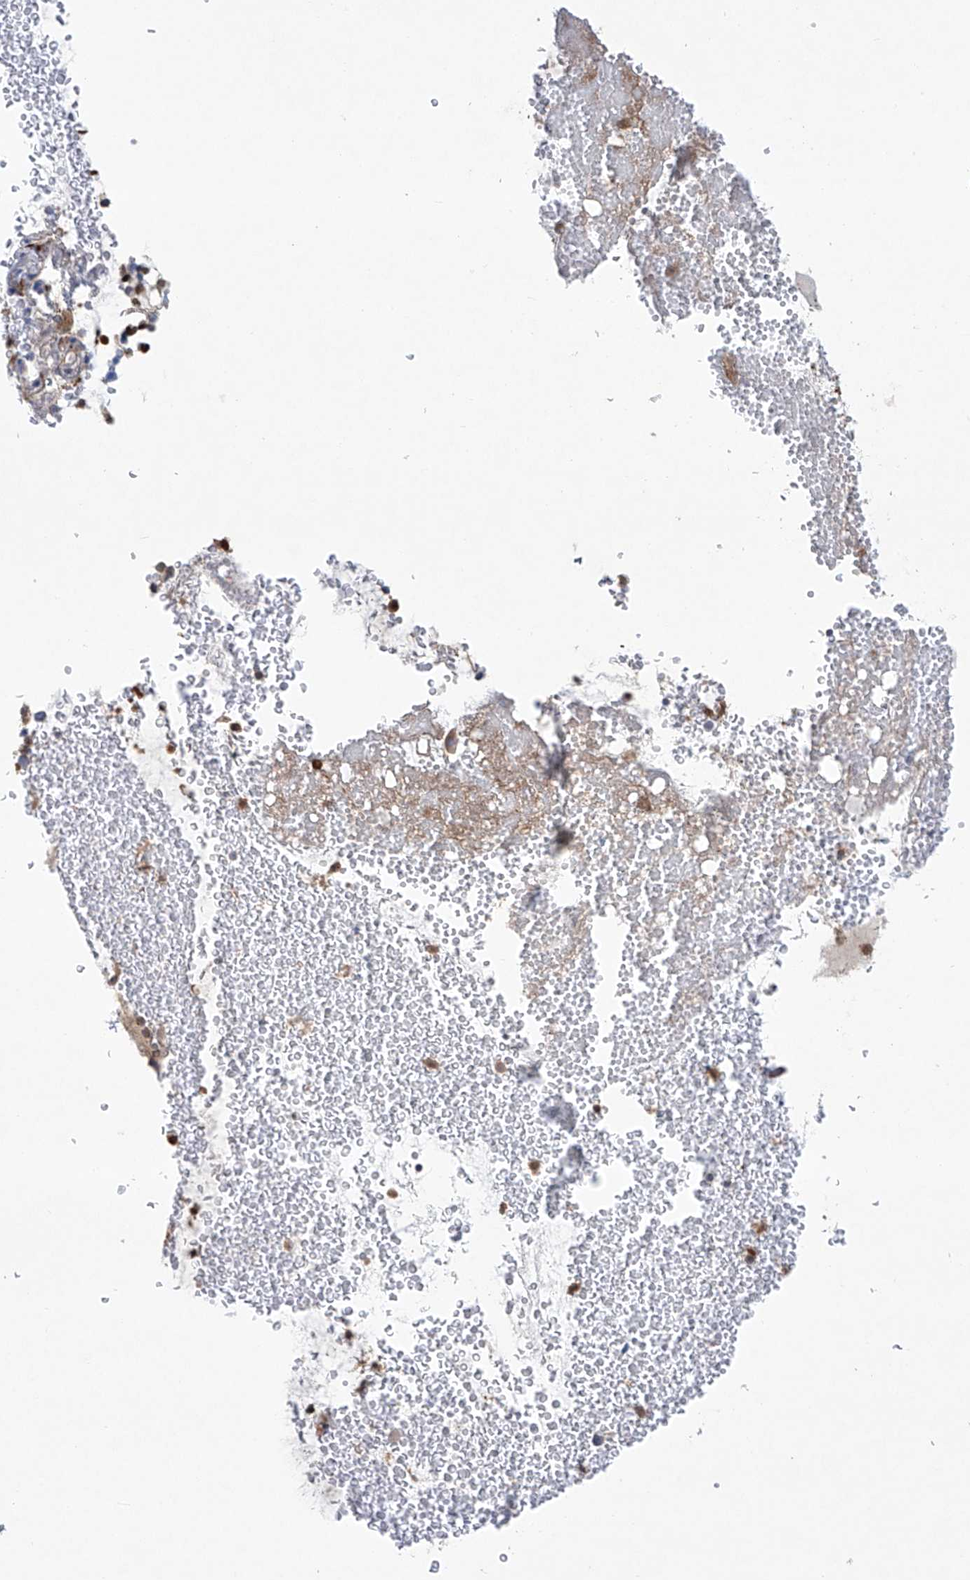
{"staining": {"intensity": "strong", "quantity": ">75%", "location": "cytoplasmic/membranous"}, "tissue": "bronchus", "cell_type": "Respiratory epithelial cells", "image_type": "normal", "snomed": [{"axis": "morphology", "description": "Normal tissue, NOS"}, {"axis": "morphology", "description": "Squamous cell carcinoma, NOS"}, {"axis": "topography", "description": "Lymph node"}, {"axis": "topography", "description": "Bronchus"}, {"axis": "topography", "description": "Lung"}], "caption": "Brown immunohistochemical staining in unremarkable human bronchus exhibits strong cytoplasmic/membranous positivity in approximately >75% of respiratory epithelial cells.", "gene": "KLC4", "patient": {"sex": "male", "age": 66}}